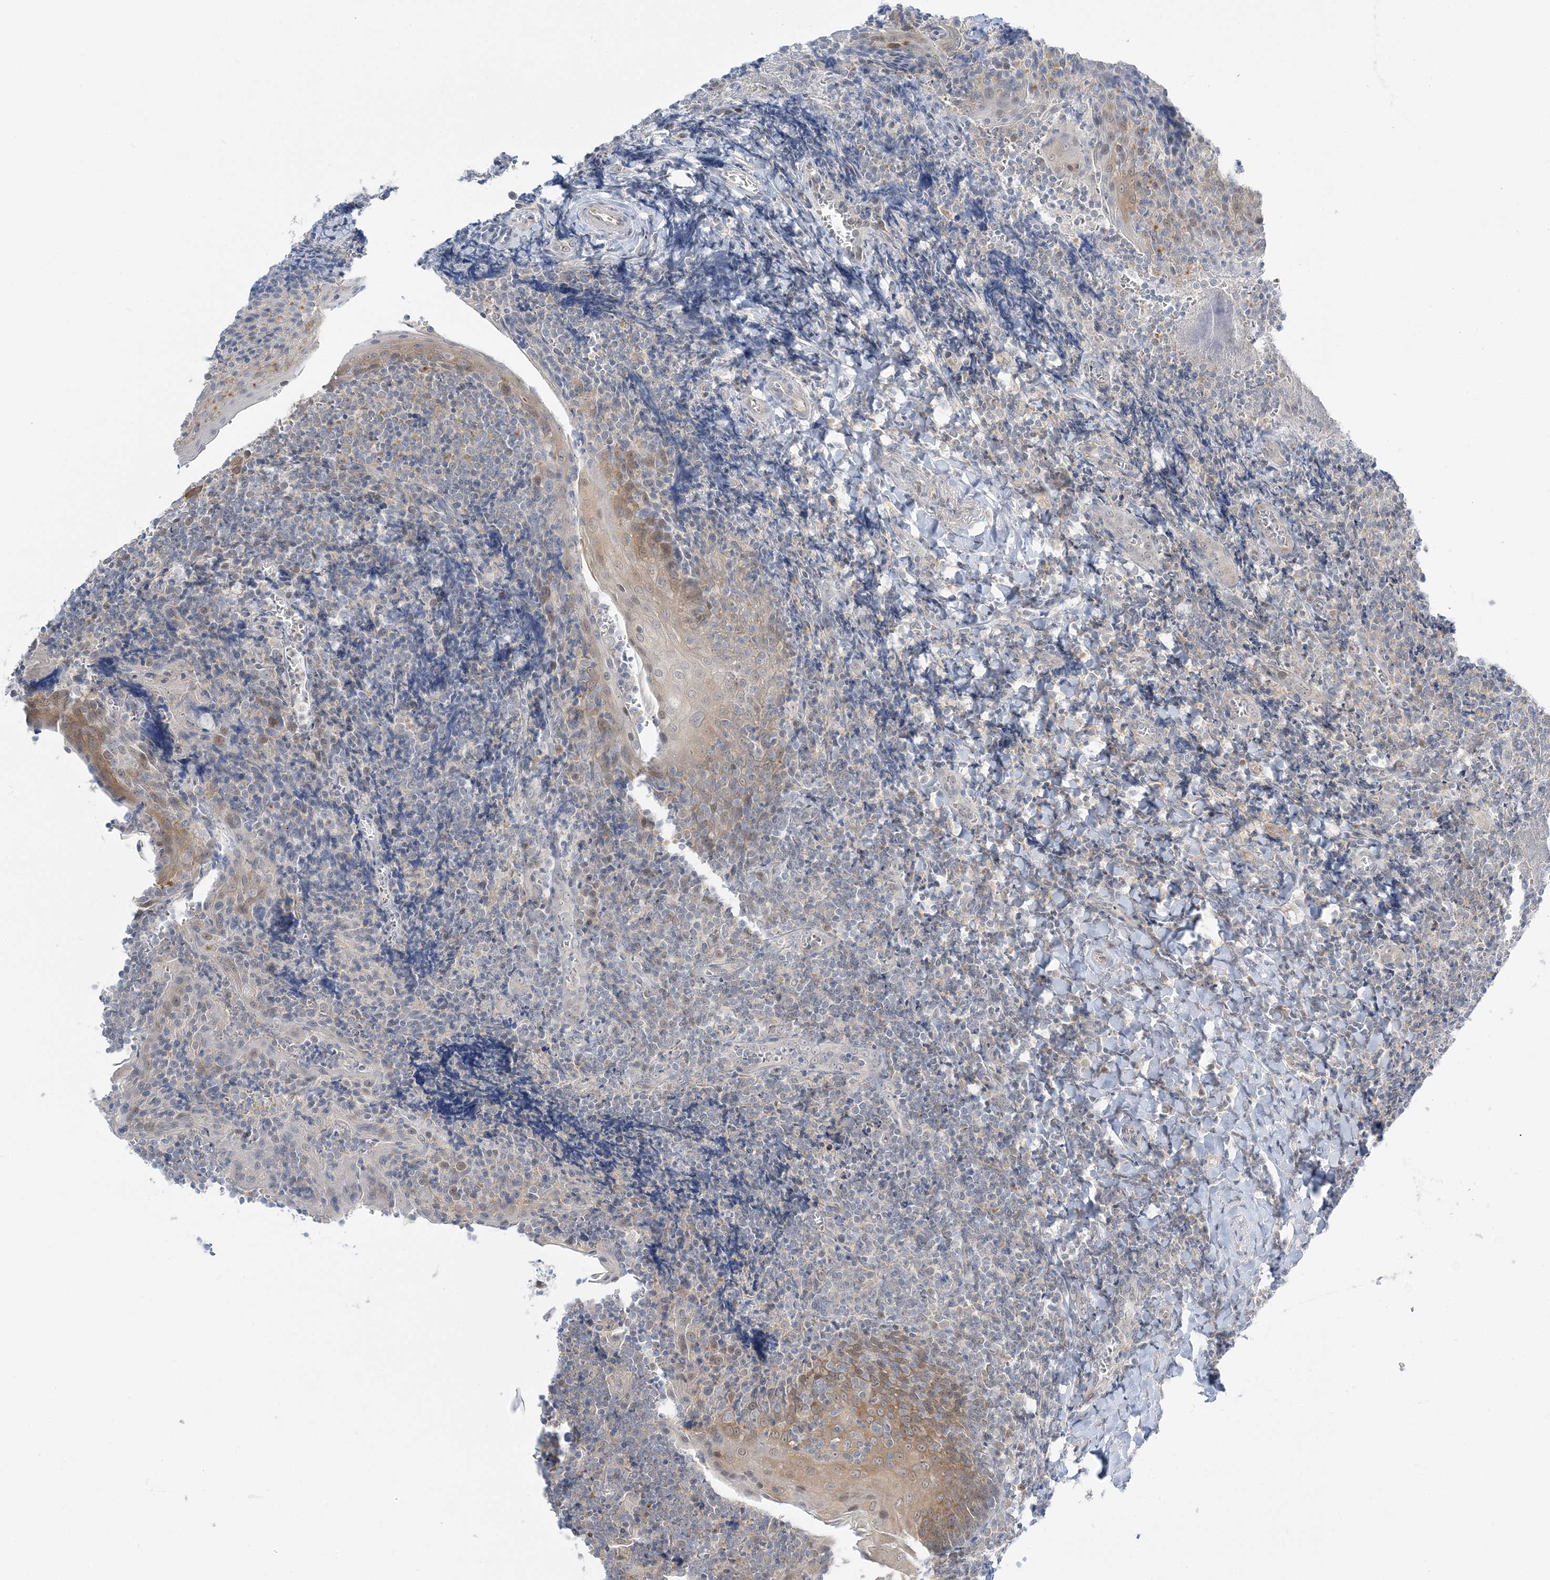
{"staining": {"intensity": "negative", "quantity": "none", "location": "none"}, "tissue": "tonsil", "cell_type": "Germinal center cells", "image_type": "normal", "snomed": [{"axis": "morphology", "description": "Normal tissue, NOS"}, {"axis": "topography", "description": "Tonsil"}], "caption": "Protein analysis of benign tonsil displays no significant staining in germinal center cells.", "gene": "THADA", "patient": {"sex": "male", "age": 27}}